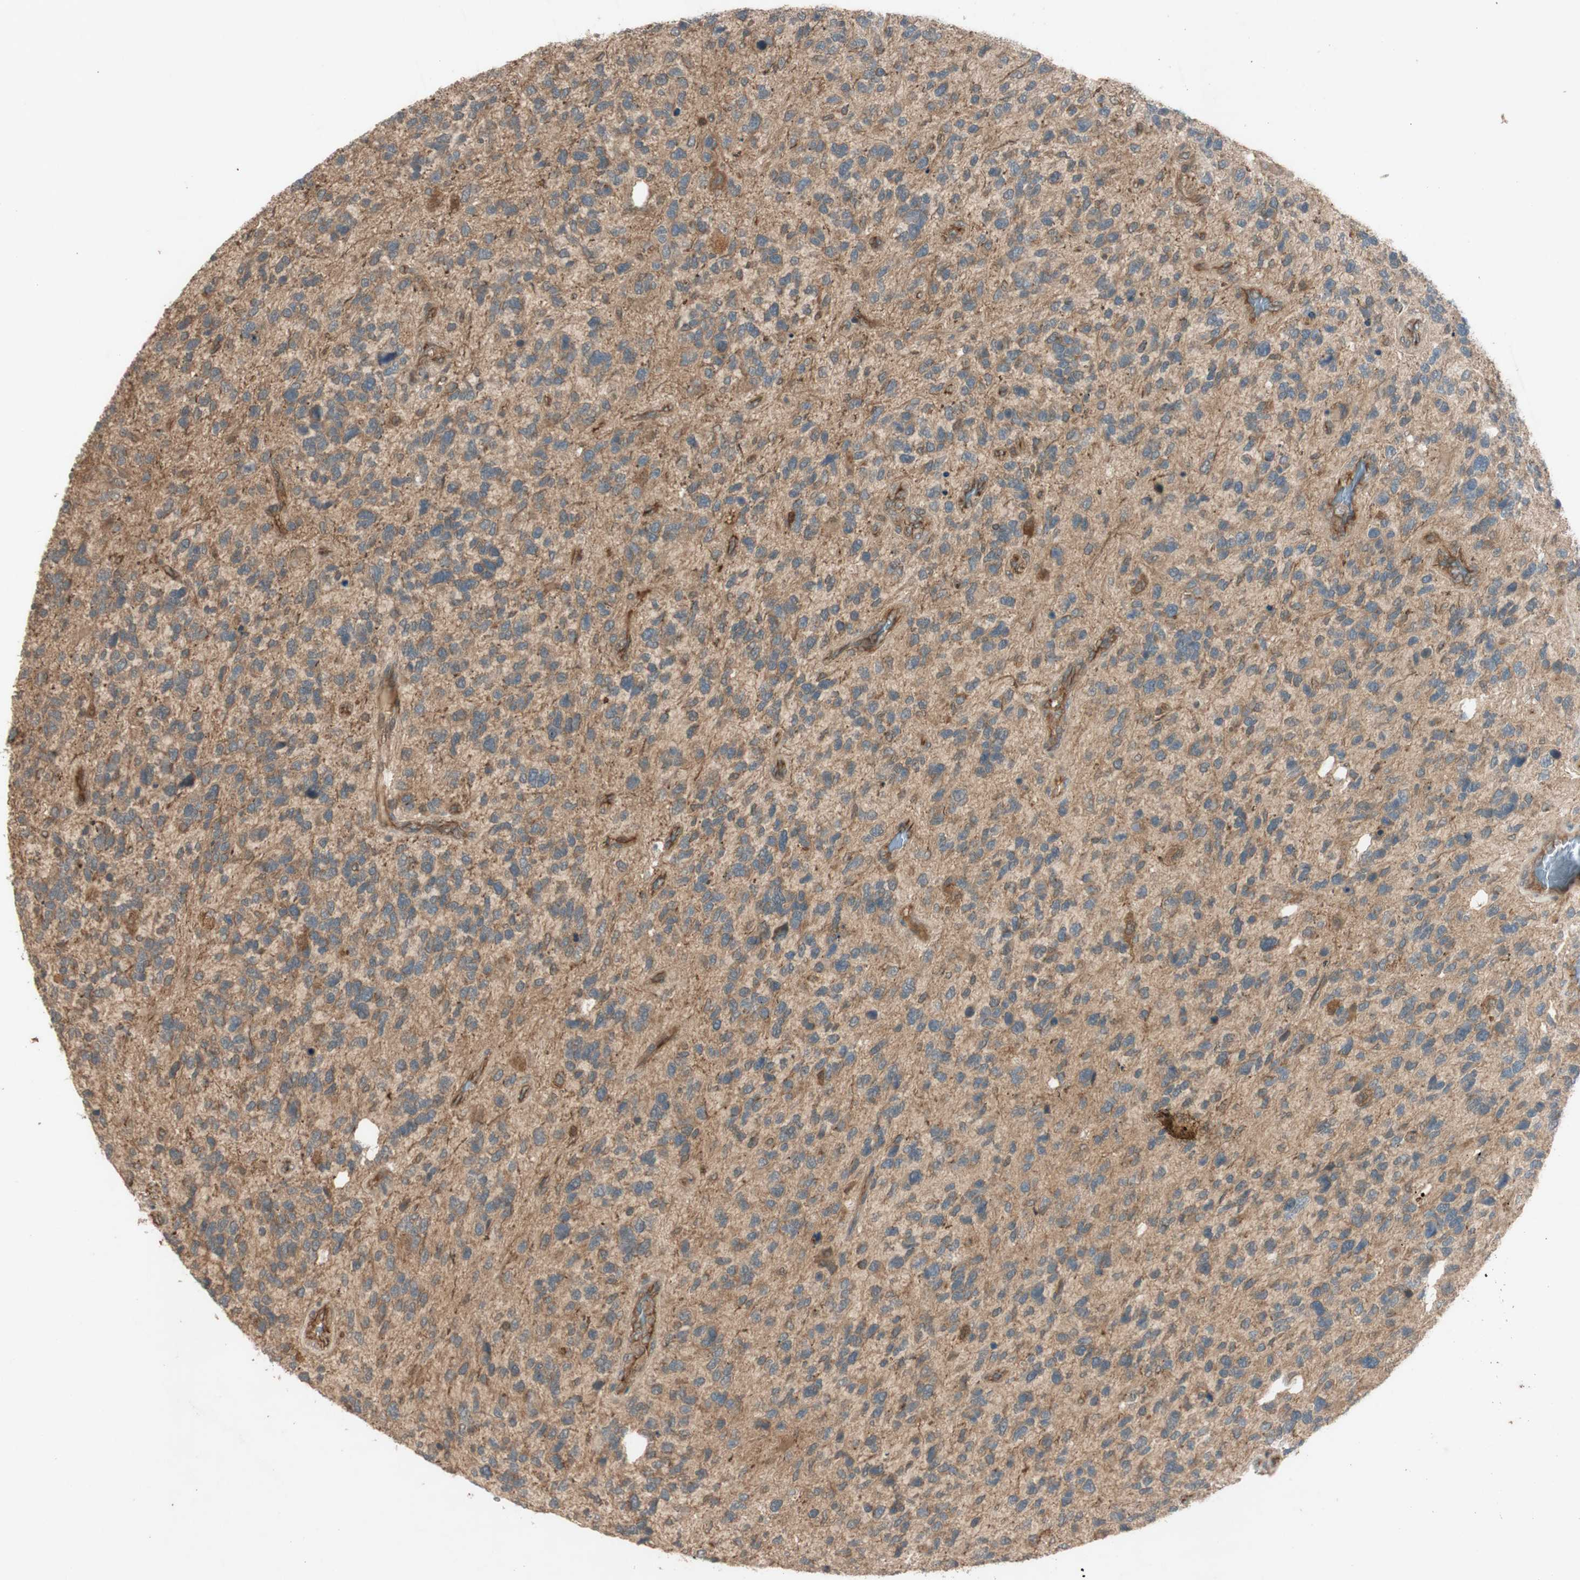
{"staining": {"intensity": "moderate", "quantity": ">75%", "location": "cytoplasmic/membranous"}, "tissue": "glioma", "cell_type": "Tumor cells", "image_type": "cancer", "snomed": [{"axis": "morphology", "description": "Glioma, malignant, High grade"}, {"axis": "topography", "description": "Brain"}], "caption": "Protein staining shows moderate cytoplasmic/membranous expression in about >75% of tumor cells in high-grade glioma (malignant).", "gene": "EPHA8", "patient": {"sex": "female", "age": 58}}